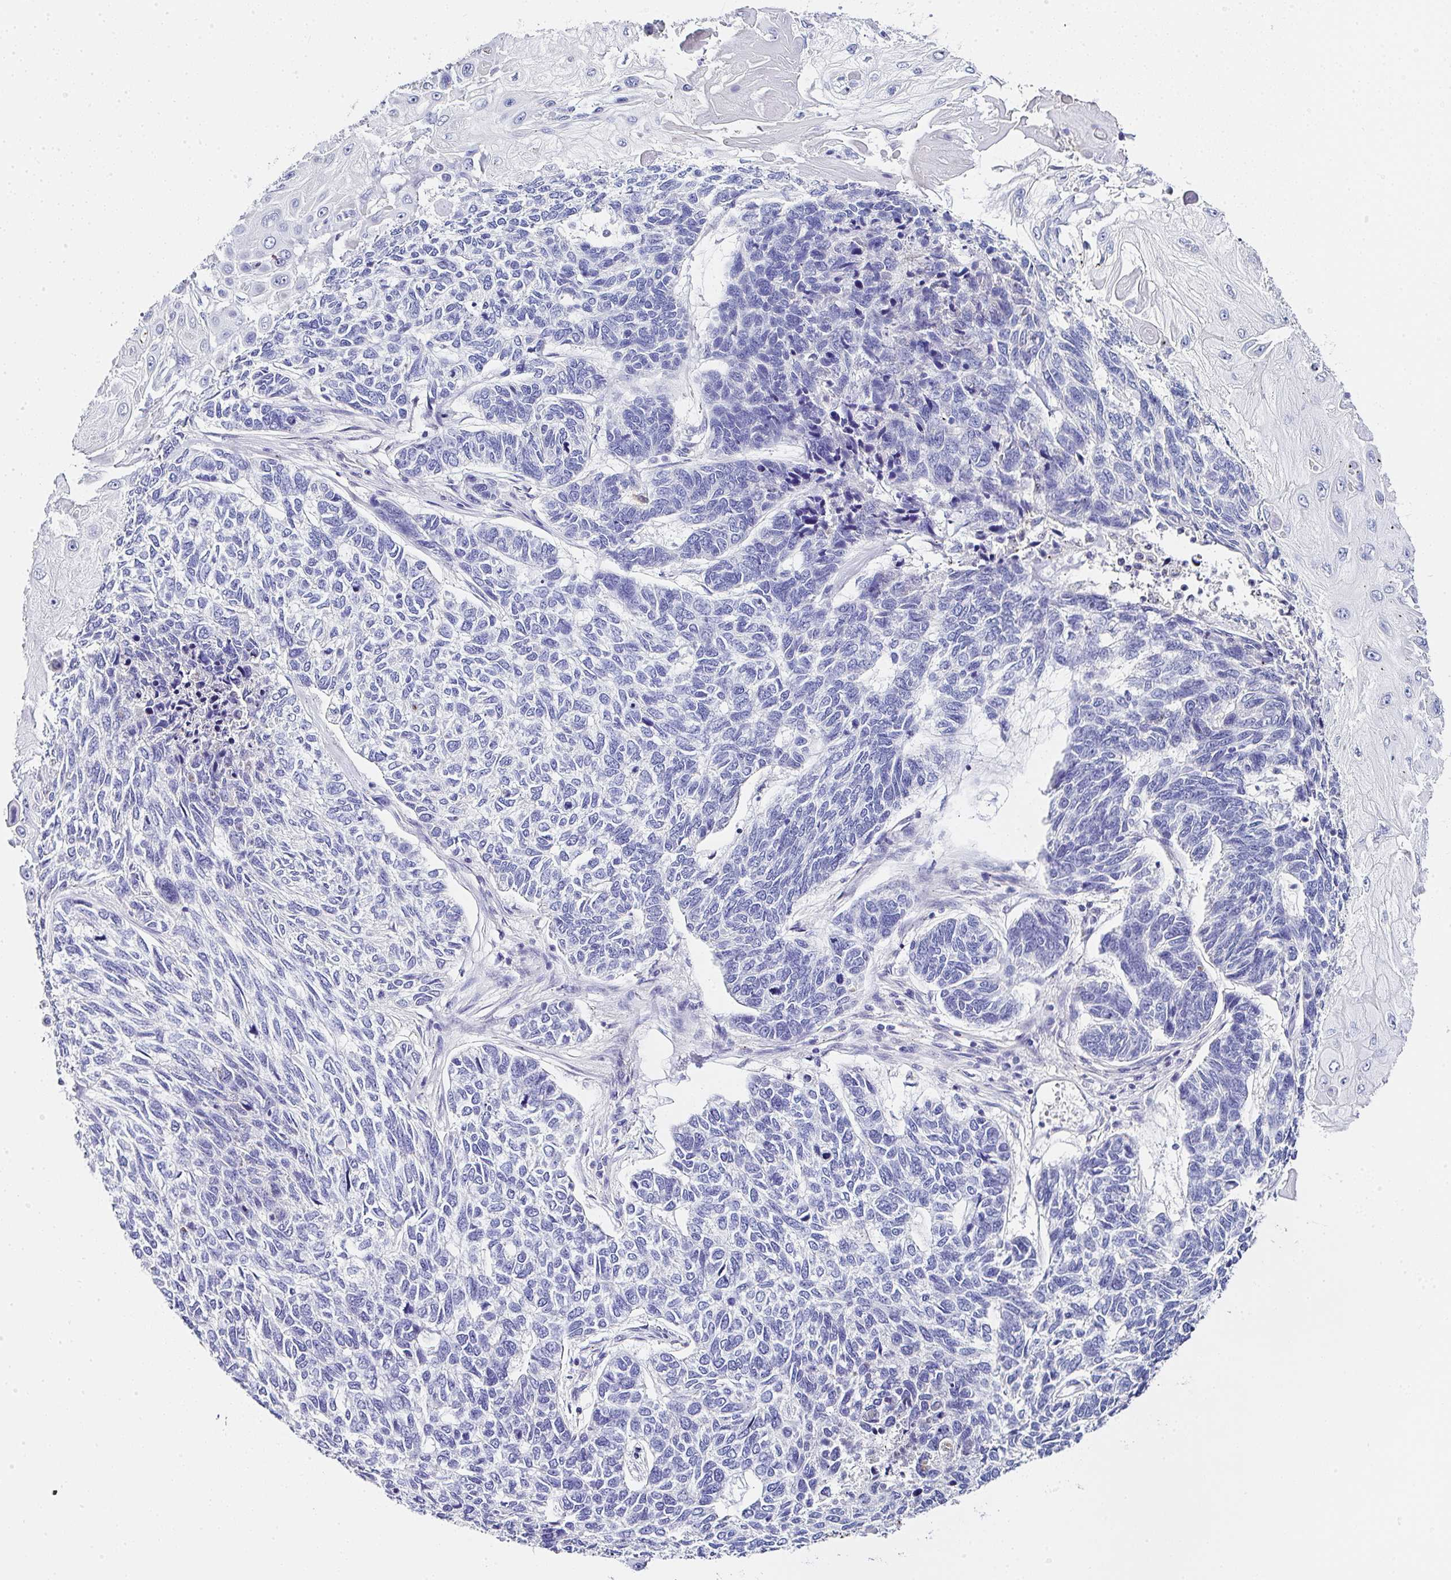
{"staining": {"intensity": "negative", "quantity": "none", "location": "none"}, "tissue": "skin cancer", "cell_type": "Tumor cells", "image_type": "cancer", "snomed": [{"axis": "morphology", "description": "Basal cell carcinoma"}, {"axis": "topography", "description": "Skin"}], "caption": "An image of skin basal cell carcinoma stained for a protein reveals no brown staining in tumor cells. Brightfield microscopy of IHC stained with DAB (brown) and hematoxylin (blue), captured at high magnification.", "gene": "PPFIA4", "patient": {"sex": "female", "age": 65}}